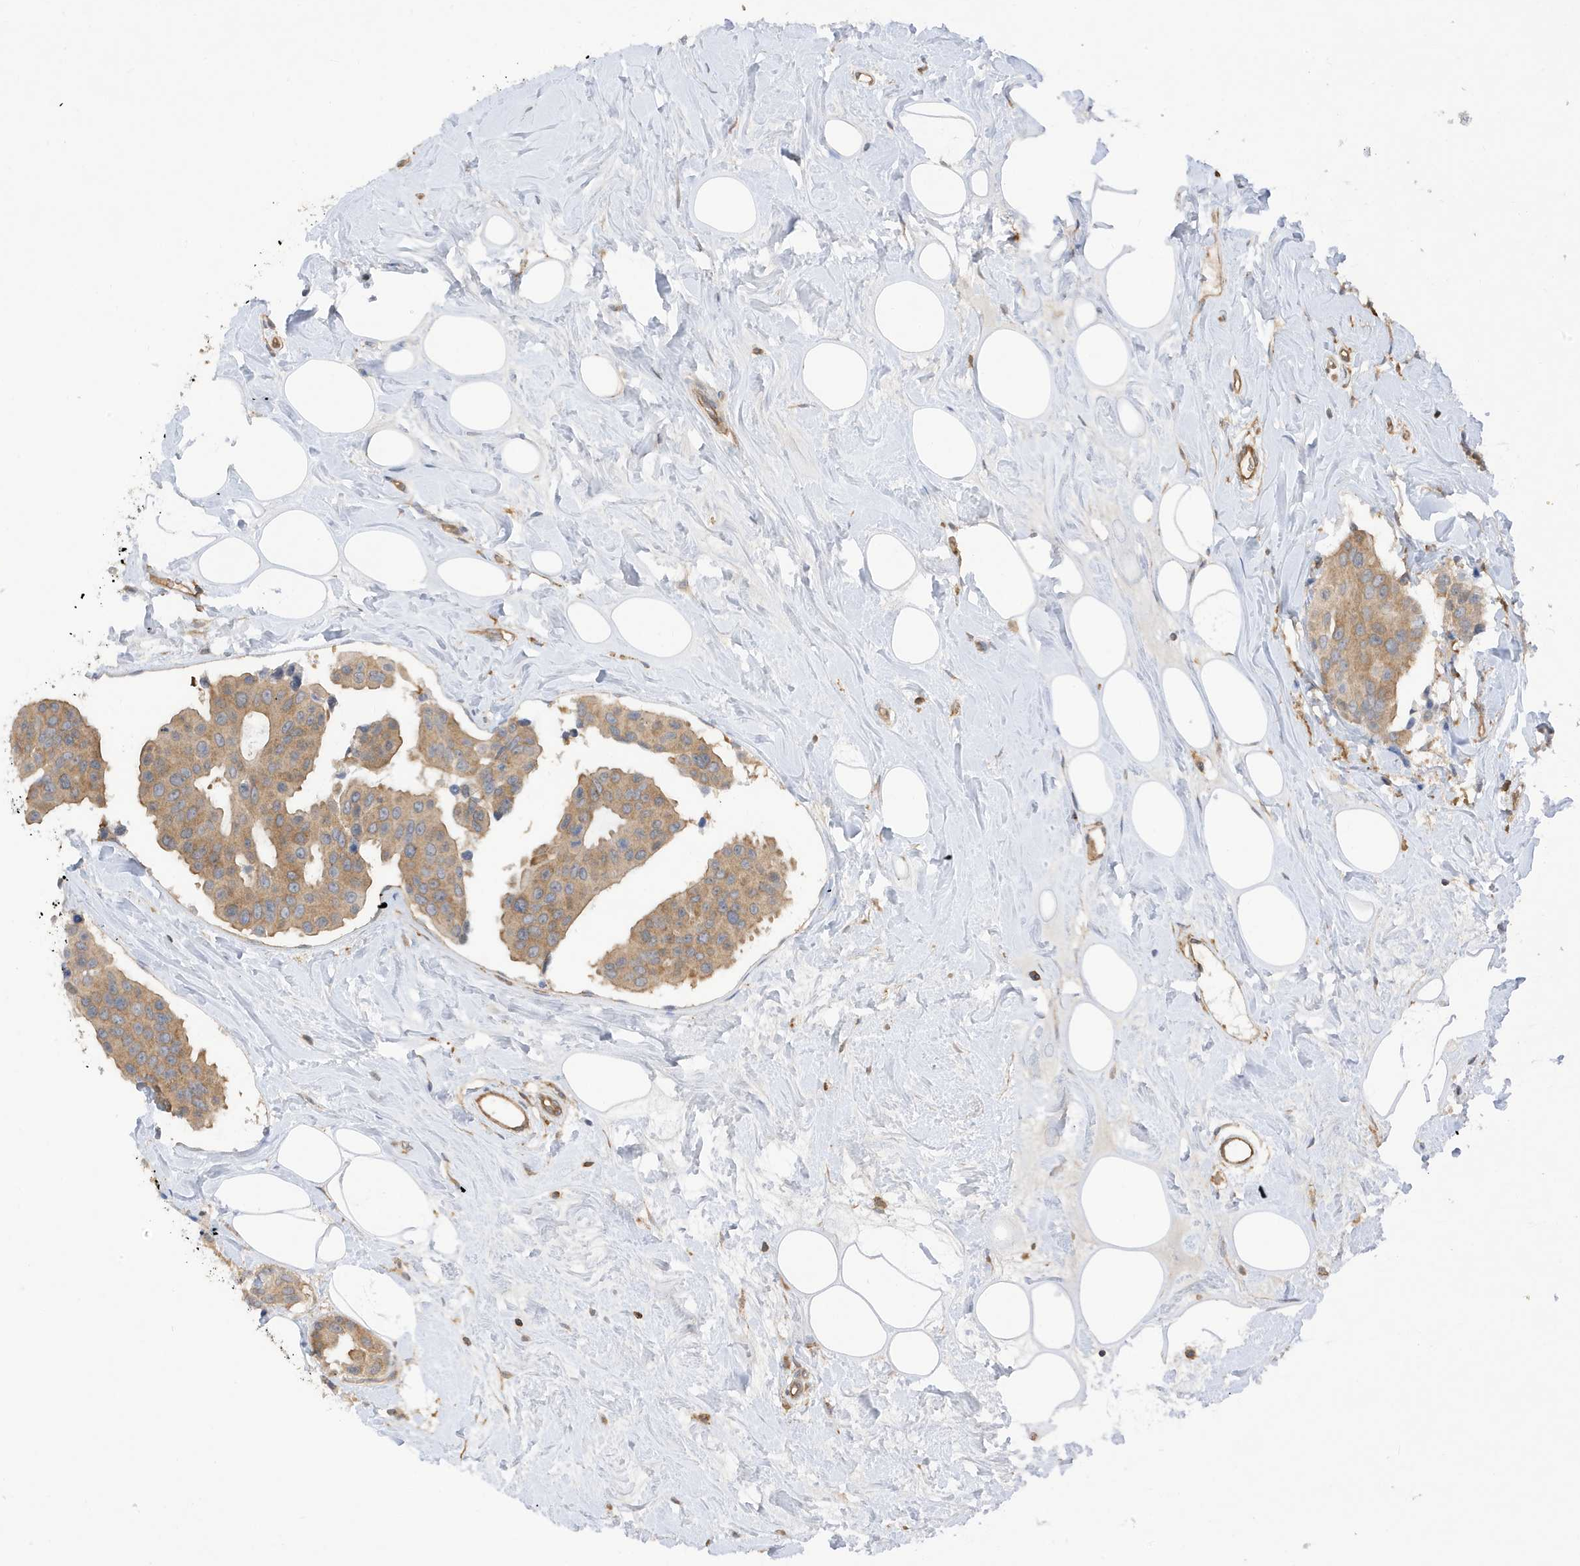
{"staining": {"intensity": "moderate", "quantity": ">75%", "location": "cytoplasmic/membranous"}, "tissue": "breast cancer", "cell_type": "Tumor cells", "image_type": "cancer", "snomed": [{"axis": "morphology", "description": "Normal tissue, NOS"}, {"axis": "morphology", "description": "Duct carcinoma"}, {"axis": "topography", "description": "Breast"}], "caption": "A brown stain labels moderate cytoplasmic/membranous expression of a protein in breast infiltrating ductal carcinoma tumor cells.", "gene": "PHACTR2", "patient": {"sex": "female", "age": 39}}